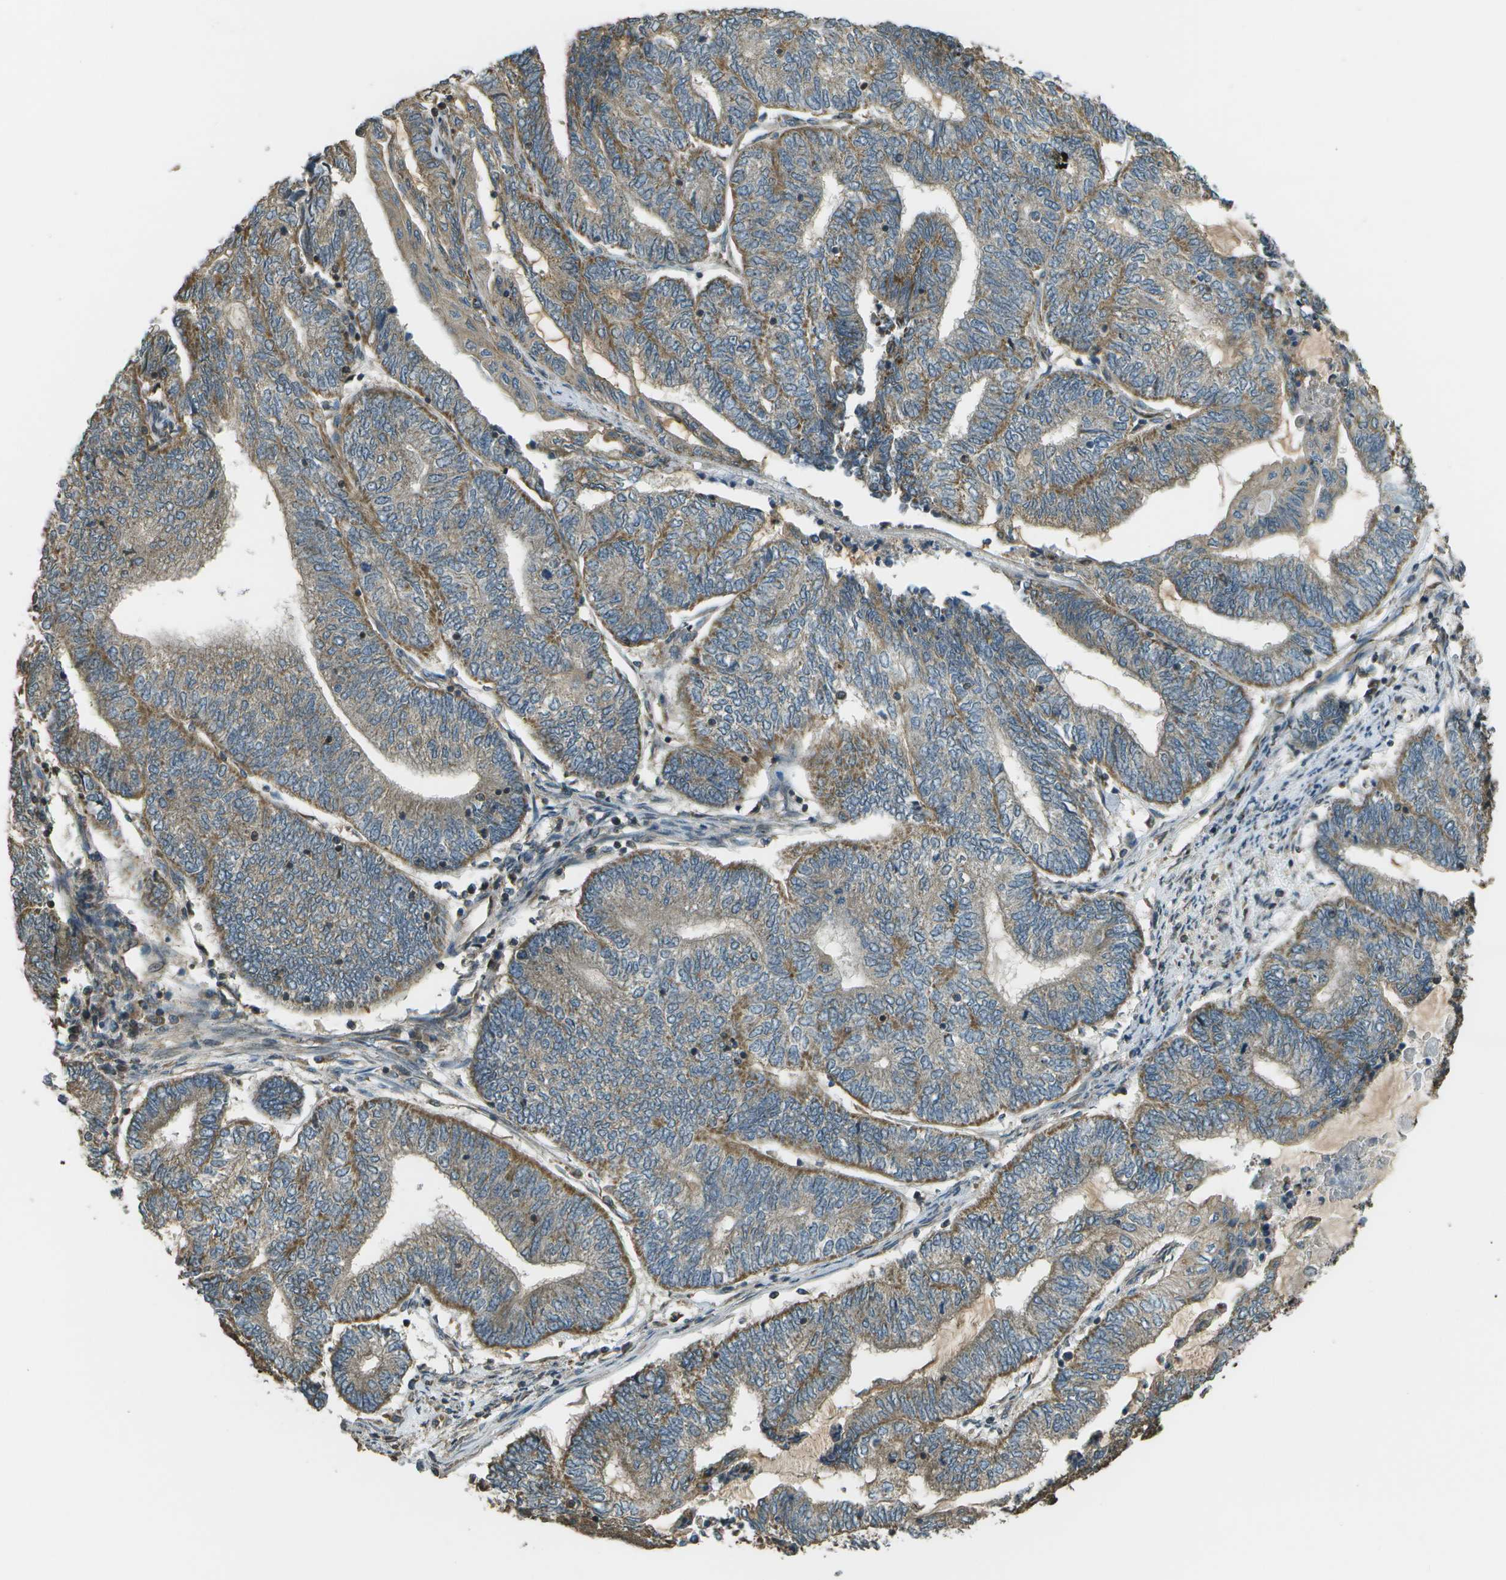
{"staining": {"intensity": "moderate", "quantity": ">75%", "location": "cytoplasmic/membranous"}, "tissue": "endometrial cancer", "cell_type": "Tumor cells", "image_type": "cancer", "snomed": [{"axis": "morphology", "description": "Adenocarcinoma, NOS"}, {"axis": "topography", "description": "Uterus"}, {"axis": "topography", "description": "Endometrium"}], "caption": "Endometrial cancer stained with a protein marker demonstrates moderate staining in tumor cells.", "gene": "PLPBP", "patient": {"sex": "female", "age": 70}}